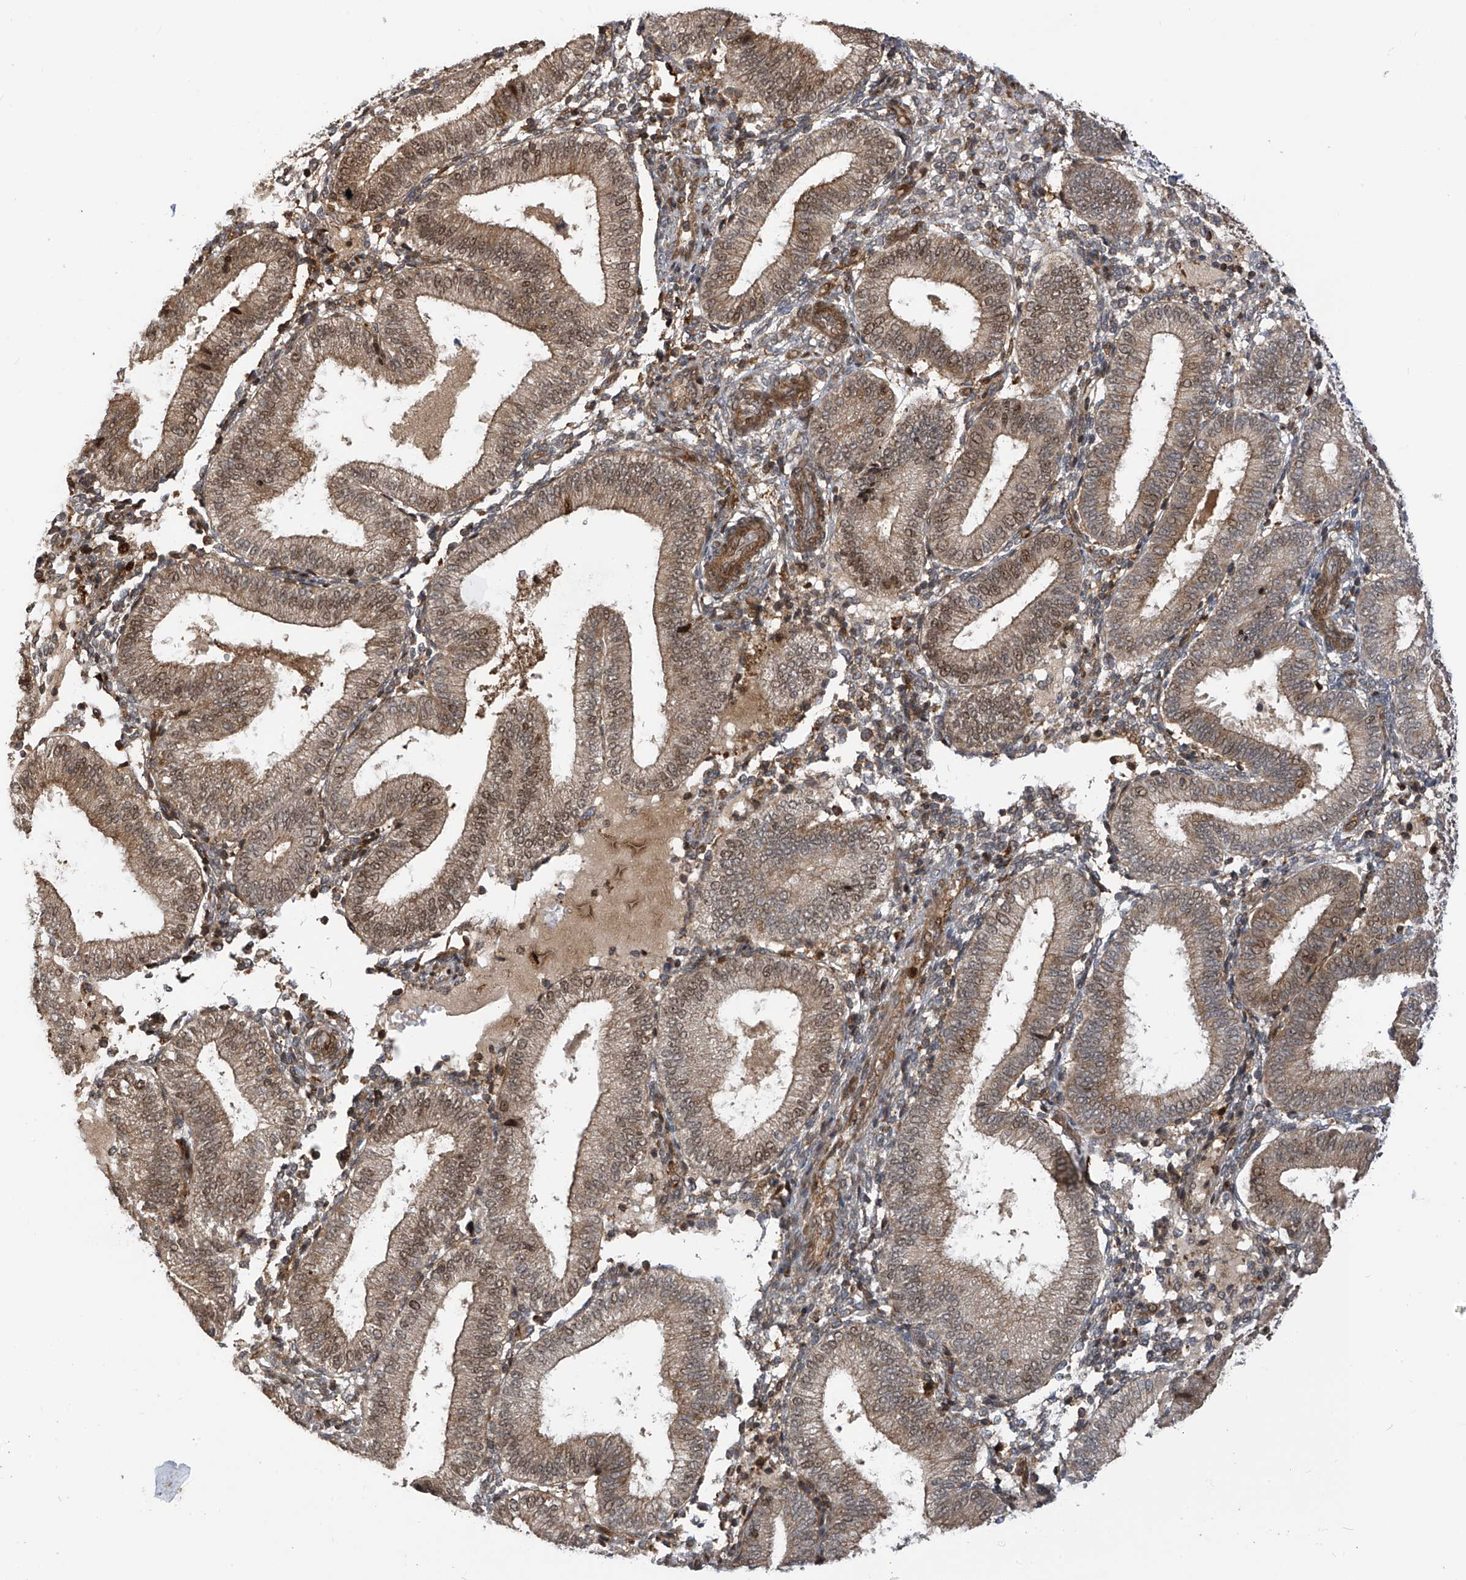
{"staining": {"intensity": "moderate", "quantity": "25%-75%", "location": "cytoplasmic/membranous"}, "tissue": "endometrium", "cell_type": "Cells in endometrial stroma", "image_type": "normal", "snomed": [{"axis": "morphology", "description": "Normal tissue, NOS"}, {"axis": "topography", "description": "Endometrium"}], "caption": "The image demonstrates staining of unremarkable endometrium, revealing moderate cytoplasmic/membranous protein expression (brown color) within cells in endometrial stroma. (DAB (3,3'-diaminobenzidine) IHC with brightfield microscopy, high magnification).", "gene": "ATAD2B", "patient": {"sex": "female", "age": 39}}